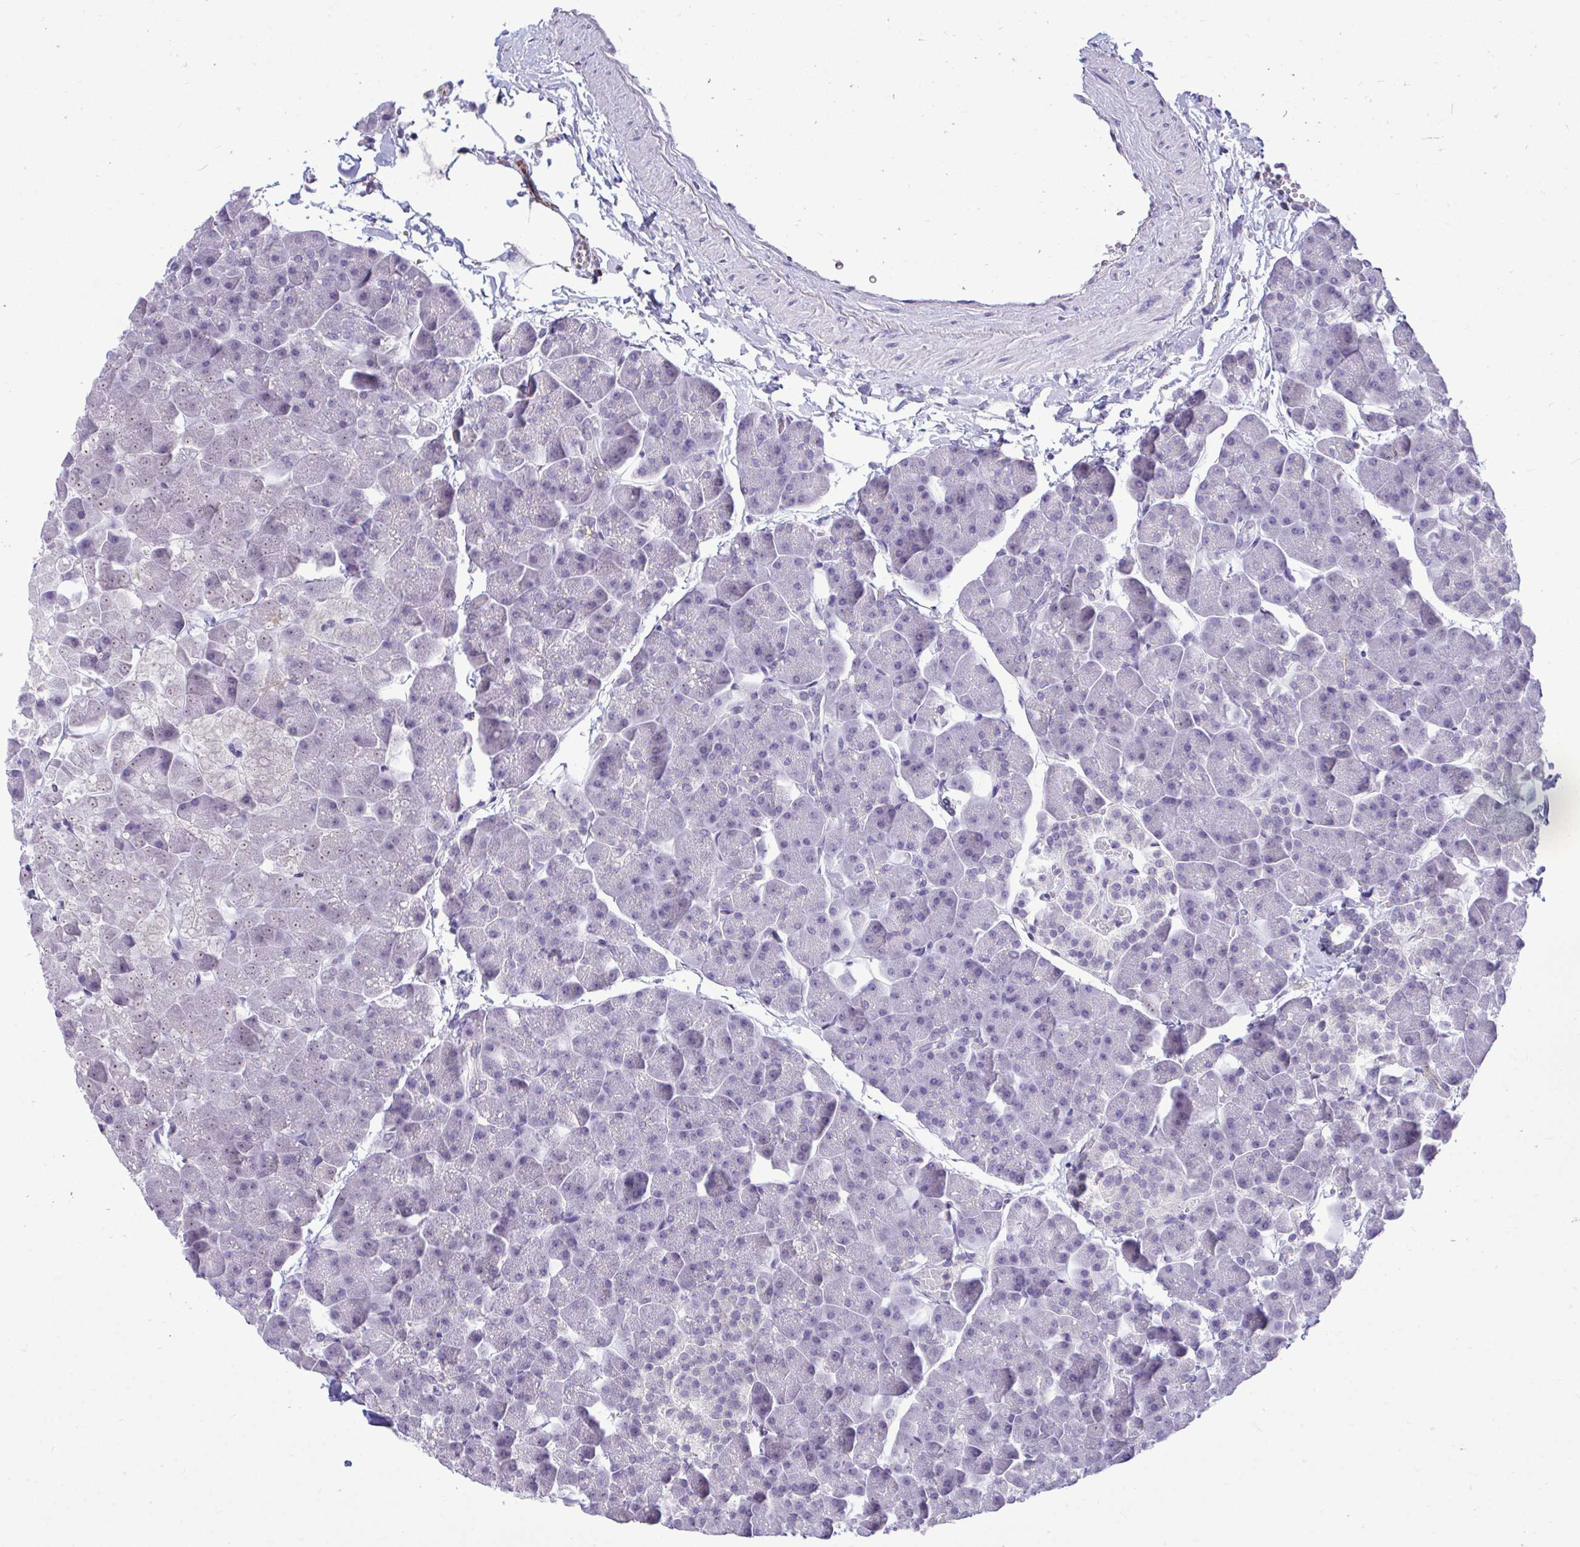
{"staining": {"intensity": "negative", "quantity": "none", "location": "none"}, "tissue": "pancreas", "cell_type": "Exocrine glandular cells", "image_type": "normal", "snomed": [{"axis": "morphology", "description": "Normal tissue, NOS"}, {"axis": "topography", "description": "Pancreas"}], "caption": "An IHC photomicrograph of unremarkable pancreas is shown. There is no staining in exocrine glandular cells of pancreas.", "gene": "PIGK", "patient": {"sex": "male", "age": 35}}